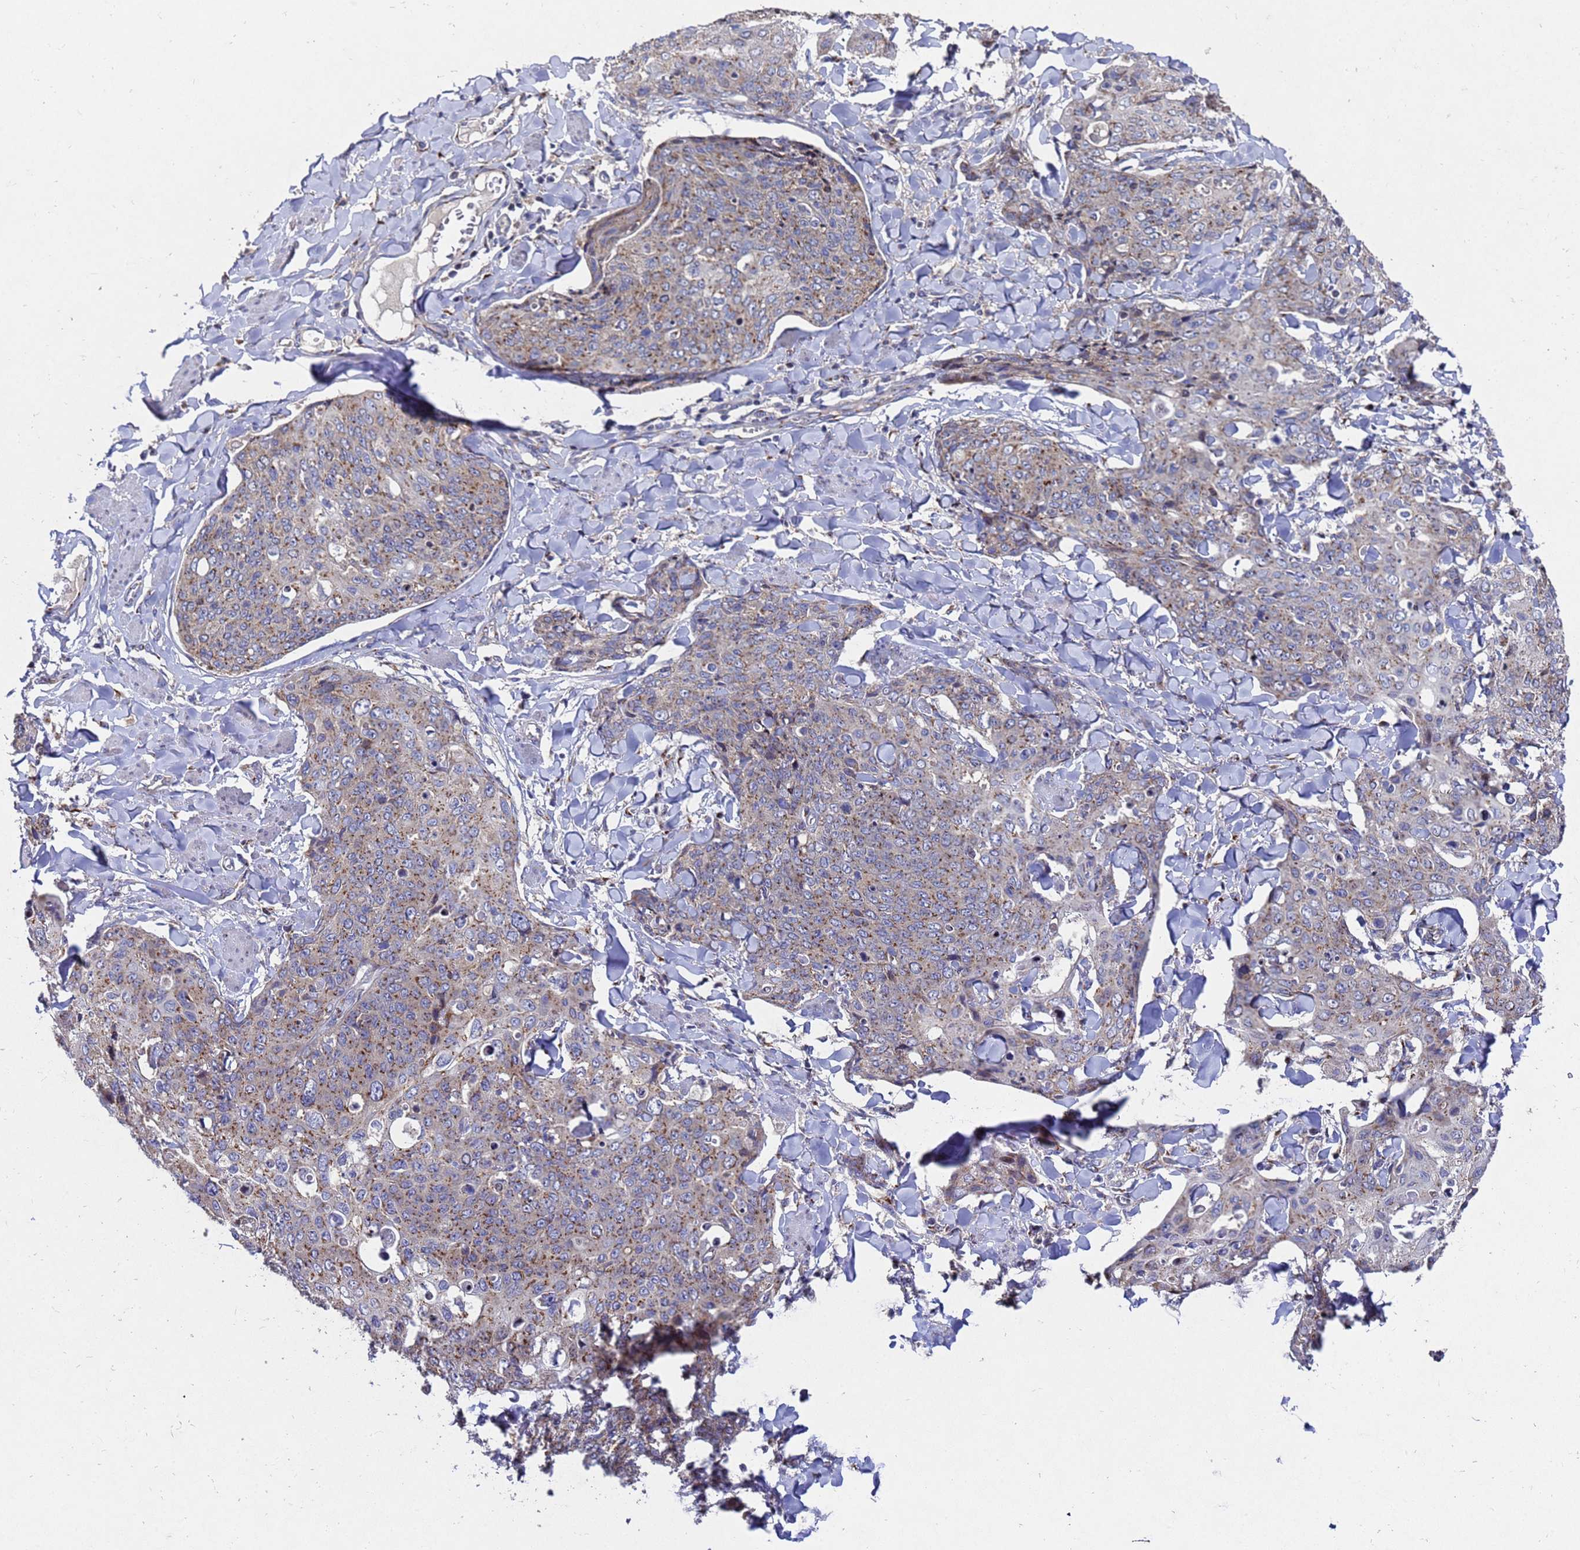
{"staining": {"intensity": "weak", "quantity": ">75%", "location": "cytoplasmic/membranous"}, "tissue": "skin cancer", "cell_type": "Tumor cells", "image_type": "cancer", "snomed": [{"axis": "morphology", "description": "Squamous cell carcinoma, NOS"}, {"axis": "topography", "description": "Skin"}, {"axis": "topography", "description": "Vulva"}], "caption": "IHC photomicrograph of neoplastic tissue: skin cancer (squamous cell carcinoma) stained using immunohistochemistry (IHC) reveals low levels of weak protein expression localized specifically in the cytoplasmic/membranous of tumor cells, appearing as a cytoplasmic/membranous brown color.", "gene": "NSUN6", "patient": {"sex": "female", "age": 85}}